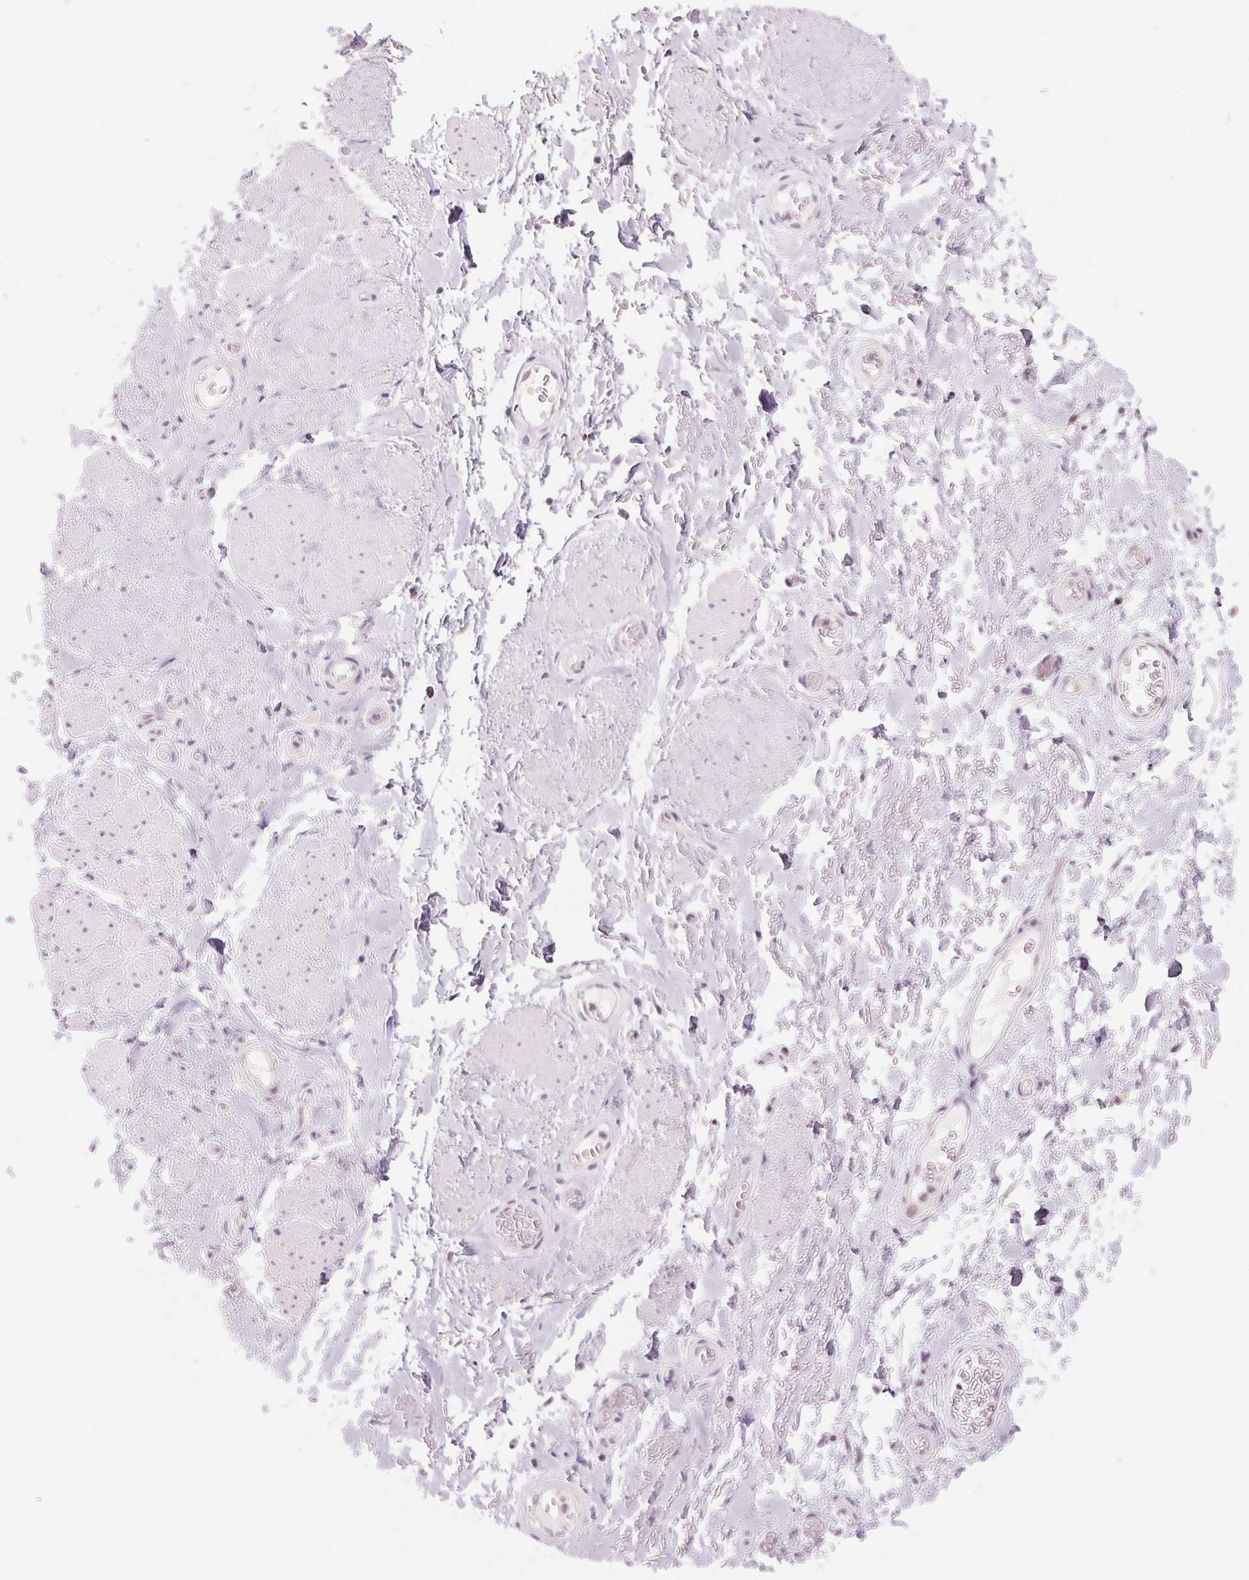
{"staining": {"intensity": "negative", "quantity": "none", "location": "none"}, "tissue": "adipose tissue", "cell_type": "Adipocytes", "image_type": "normal", "snomed": [{"axis": "morphology", "description": "Normal tissue, NOS"}, {"axis": "topography", "description": "Anal"}, {"axis": "topography", "description": "Peripheral nerve tissue"}], "caption": "Immunohistochemistry histopathology image of unremarkable adipose tissue: human adipose tissue stained with DAB displays no significant protein positivity in adipocytes. The staining was performed using DAB to visualize the protein expression in brown, while the nuclei were stained in blue with hematoxylin (Magnification: 20x).", "gene": "MPO", "patient": {"sex": "male", "age": 53}}